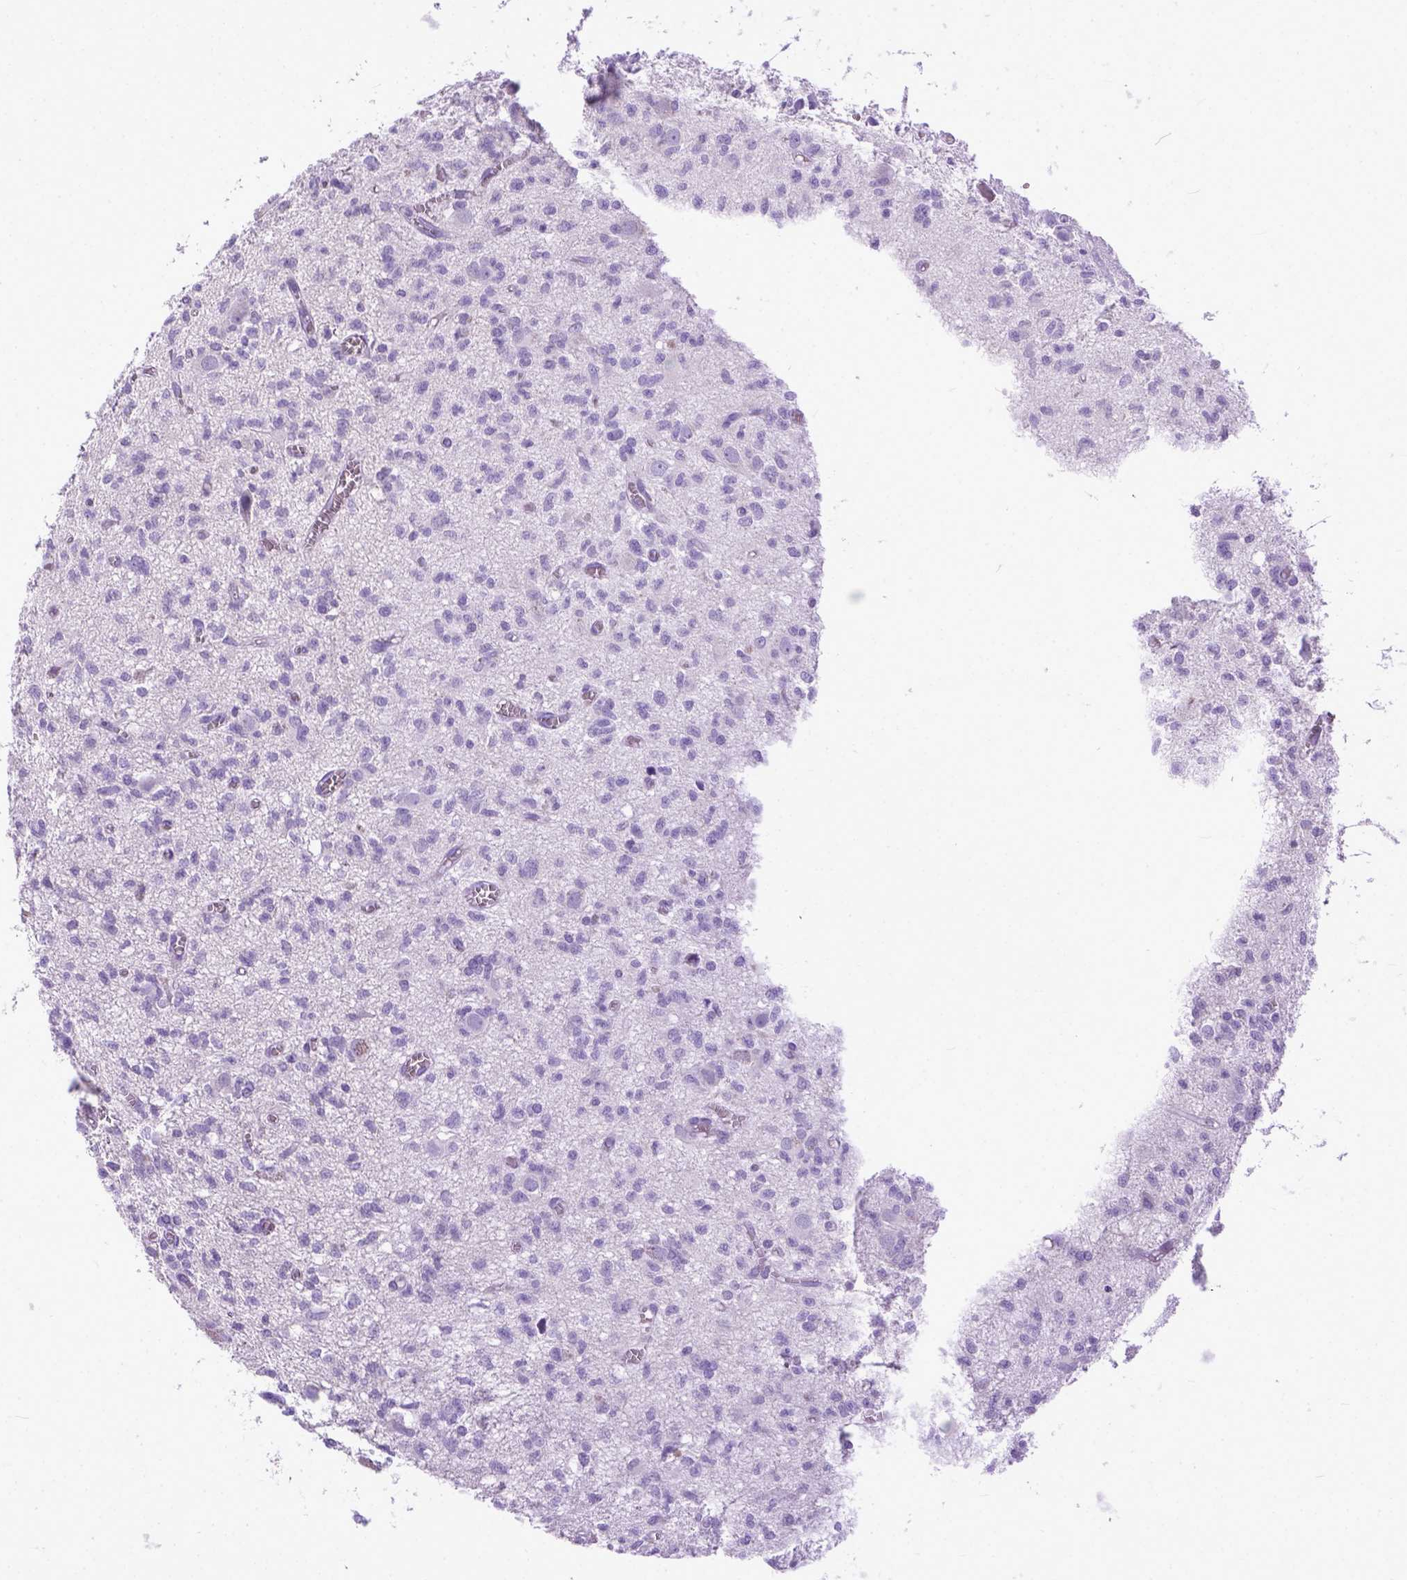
{"staining": {"intensity": "negative", "quantity": "none", "location": "none"}, "tissue": "glioma", "cell_type": "Tumor cells", "image_type": "cancer", "snomed": [{"axis": "morphology", "description": "Glioma, malignant, Low grade"}, {"axis": "topography", "description": "Brain"}], "caption": "Immunohistochemical staining of malignant glioma (low-grade) reveals no significant positivity in tumor cells.", "gene": "PLK5", "patient": {"sex": "male", "age": 64}}